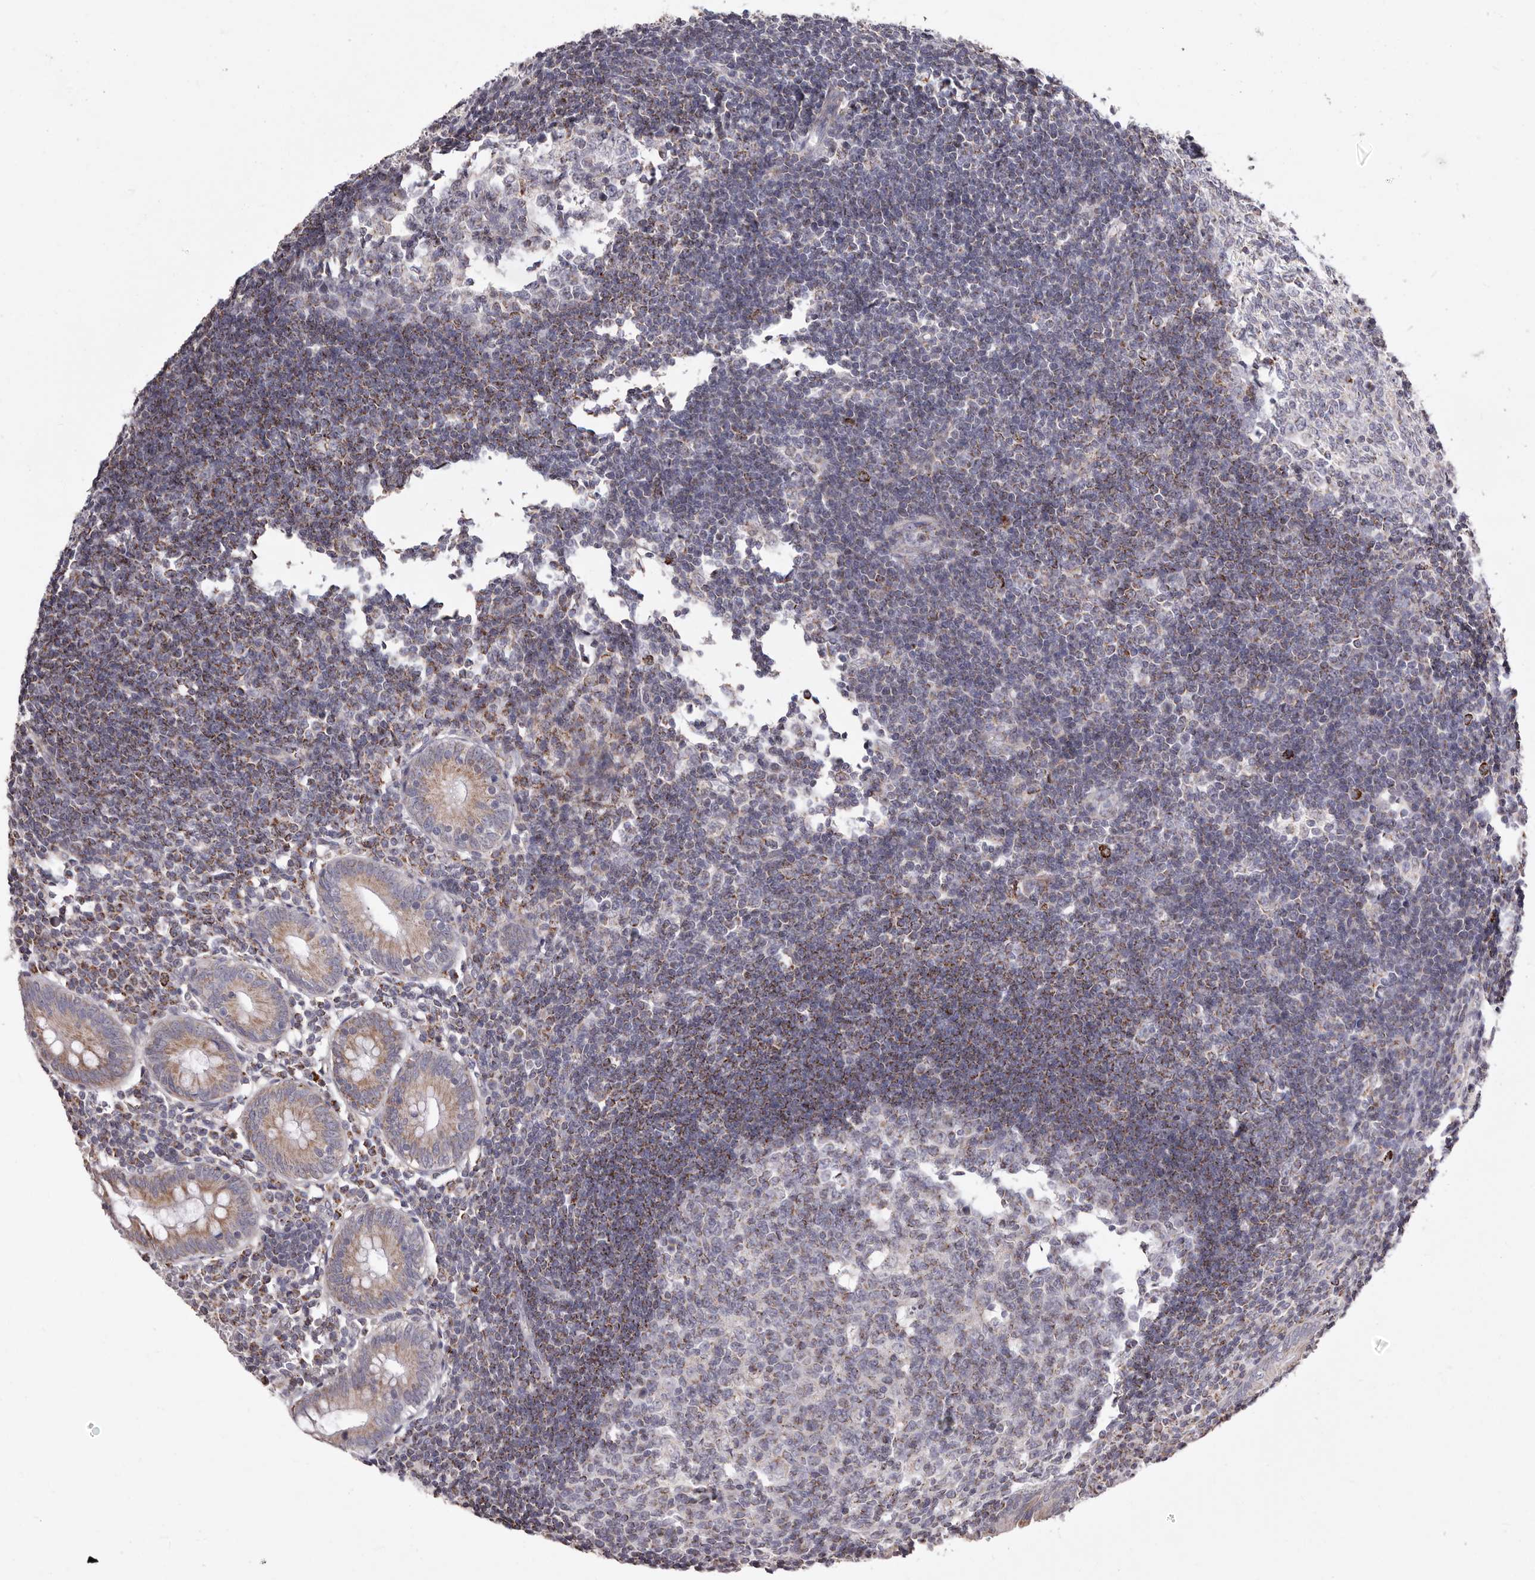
{"staining": {"intensity": "moderate", "quantity": ">75%", "location": "cytoplasmic/membranous"}, "tissue": "appendix", "cell_type": "Glandular cells", "image_type": "normal", "snomed": [{"axis": "morphology", "description": "Normal tissue, NOS"}, {"axis": "topography", "description": "Appendix"}], "caption": "The photomicrograph demonstrates staining of unremarkable appendix, revealing moderate cytoplasmic/membranous protein positivity (brown color) within glandular cells.", "gene": "PRMT2", "patient": {"sex": "female", "age": 54}}